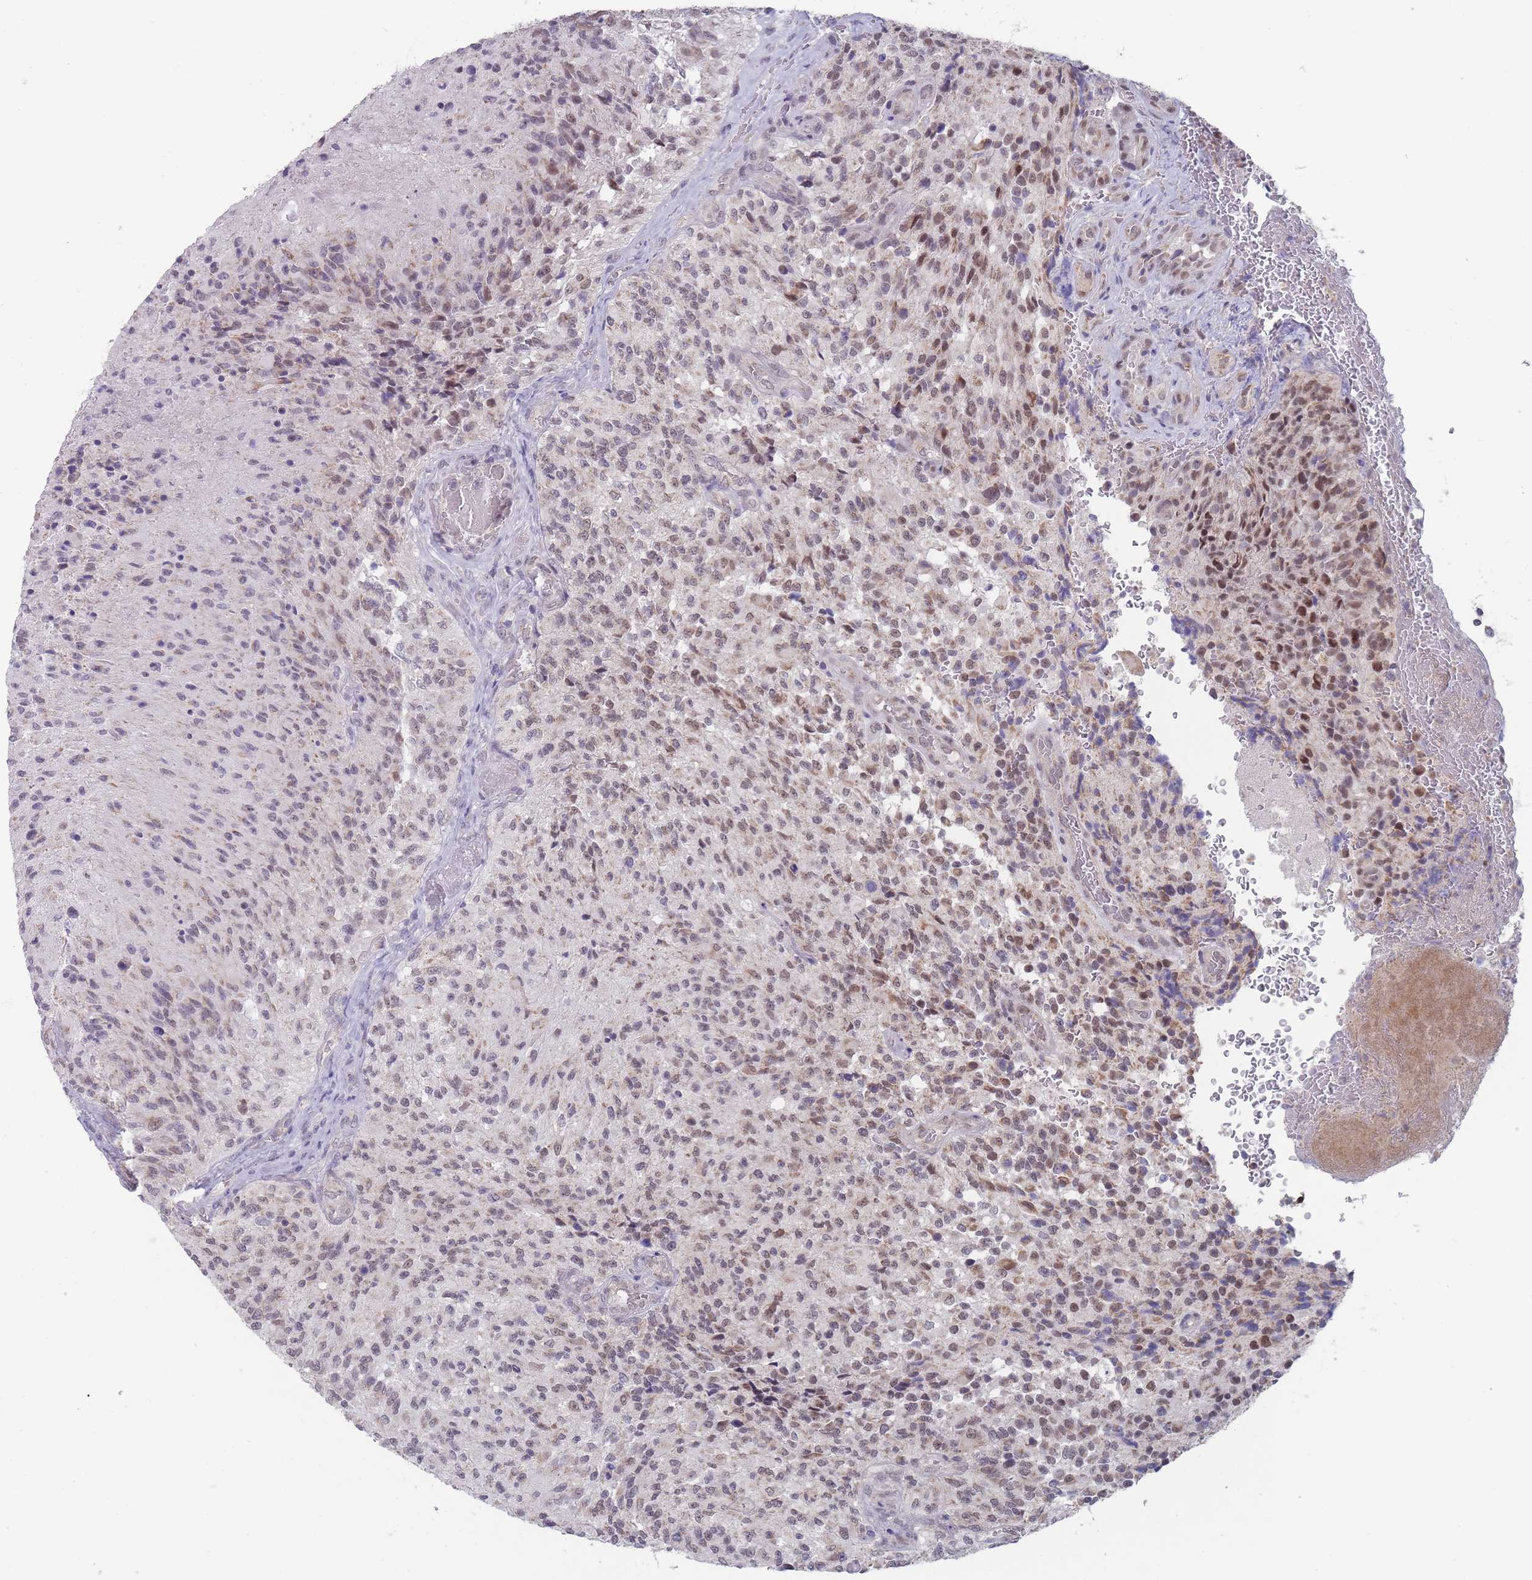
{"staining": {"intensity": "moderate", "quantity": "25%-75%", "location": "cytoplasmic/membranous,nuclear"}, "tissue": "glioma", "cell_type": "Tumor cells", "image_type": "cancer", "snomed": [{"axis": "morphology", "description": "Normal tissue, NOS"}, {"axis": "morphology", "description": "Glioma, malignant, High grade"}, {"axis": "topography", "description": "Cerebral cortex"}], "caption": "Malignant glioma (high-grade) tissue demonstrates moderate cytoplasmic/membranous and nuclear expression in about 25%-75% of tumor cells, visualized by immunohistochemistry.", "gene": "PEX7", "patient": {"sex": "male", "age": 56}}